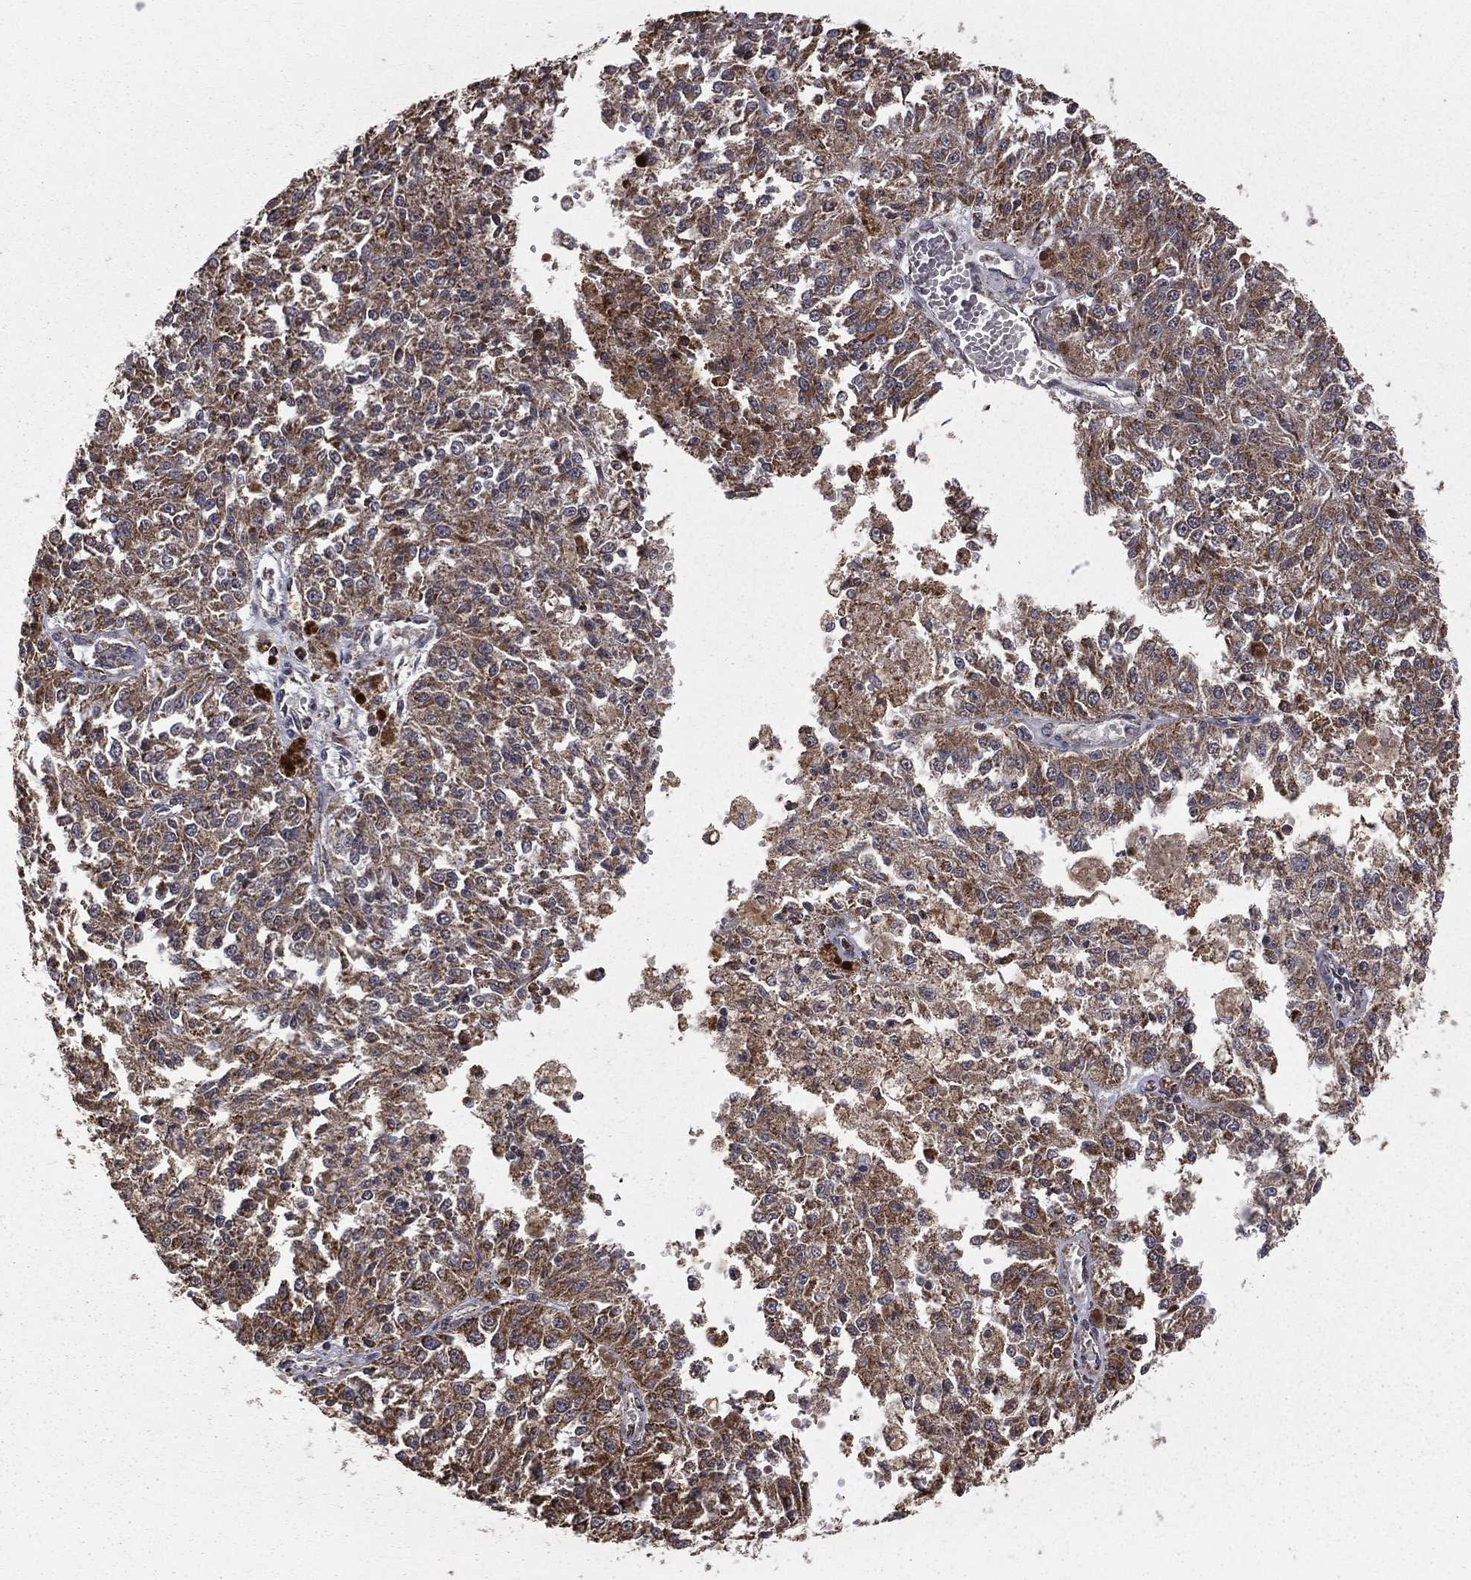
{"staining": {"intensity": "moderate", "quantity": ">75%", "location": "cytoplasmic/membranous"}, "tissue": "melanoma", "cell_type": "Tumor cells", "image_type": "cancer", "snomed": [{"axis": "morphology", "description": "Malignant melanoma, Metastatic site"}, {"axis": "topography", "description": "Lymph node"}], "caption": "Protein expression analysis of melanoma displays moderate cytoplasmic/membranous expression in about >75% of tumor cells.", "gene": "OLFML1", "patient": {"sex": "female", "age": 64}}